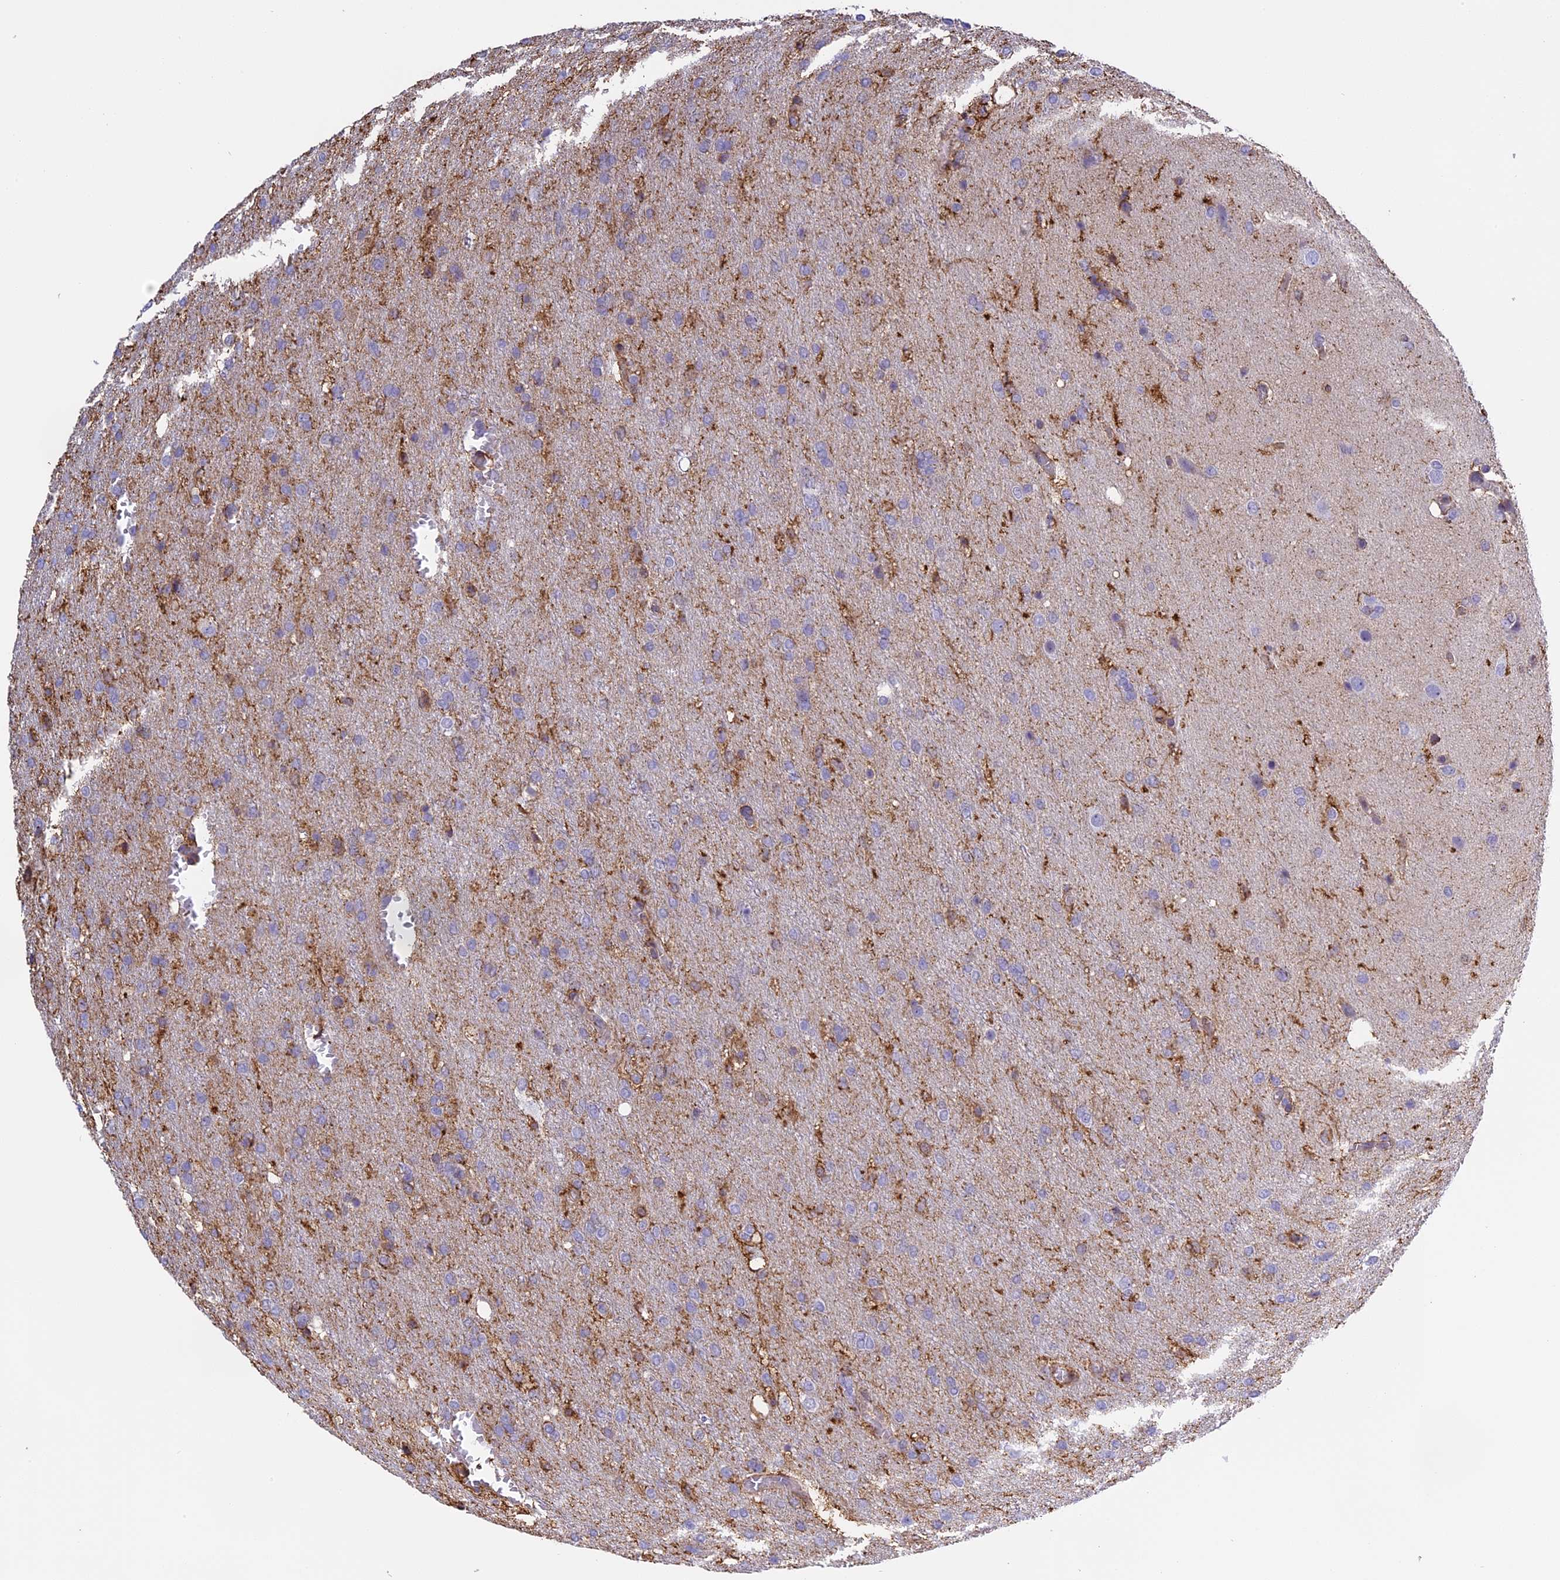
{"staining": {"intensity": "weak", "quantity": "25%-75%", "location": "cytoplasmic/membranous"}, "tissue": "glioma", "cell_type": "Tumor cells", "image_type": "cancer", "snomed": [{"axis": "morphology", "description": "Glioma, malignant, High grade"}, {"axis": "topography", "description": "Brain"}], "caption": "Protein expression analysis of glioma displays weak cytoplasmic/membranous staining in approximately 25%-75% of tumor cells.", "gene": "TMEM255B", "patient": {"sex": "female", "age": 74}}